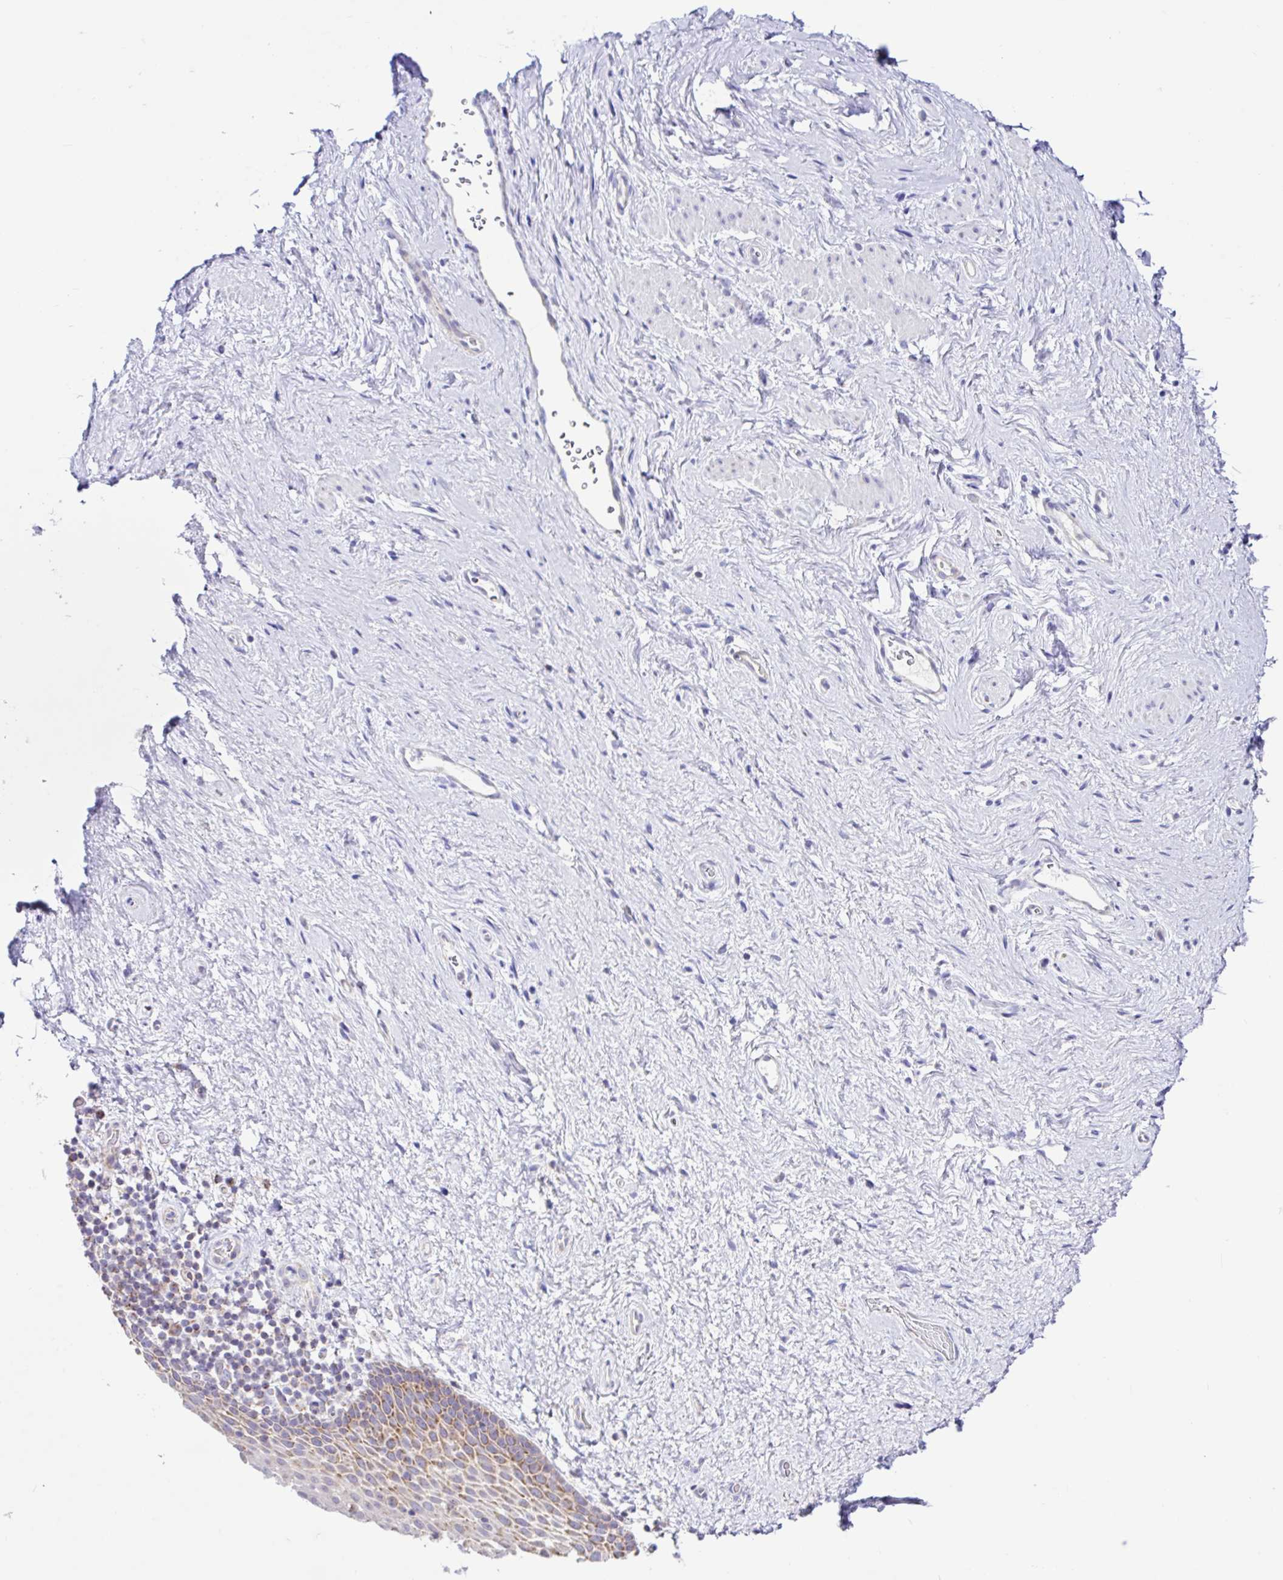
{"staining": {"intensity": "moderate", "quantity": "<25%", "location": "cytoplasmic/membranous"}, "tissue": "vagina", "cell_type": "Squamous epithelial cells", "image_type": "normal", "snomed": [{"axis": "morphology", "description": "Normal tissue, NOS"}, {"axis": "topography", "description": "Vagina"}], "caption": "Brown immunohistochemical staining in unremarkable vagina displays moderate cytoplasmic/membranous expression in approximately <25% of squamous epithelial cells.", "gene": "NDUFS2", "patient": {"sex": "female", "age": 61}}